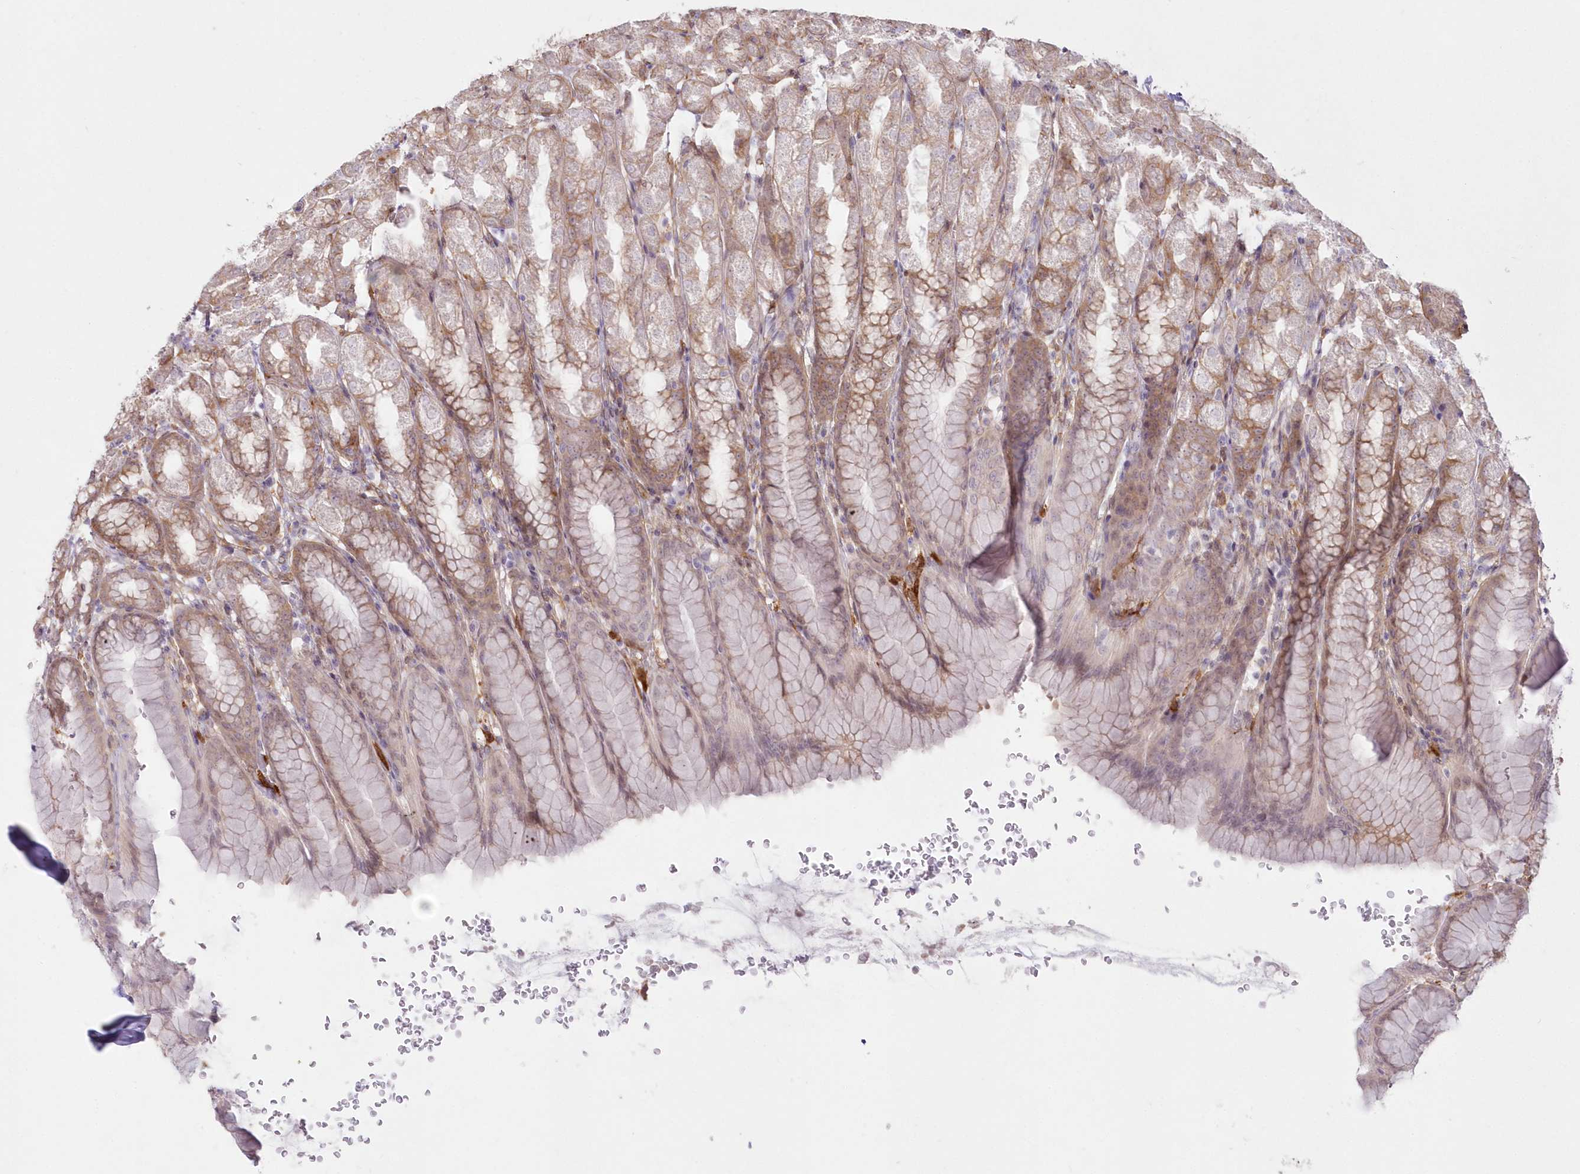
{"staining": {"intensity": "moderate", "quantity": "<25%", "location": "cytoplasmic/membranous"}, "tissue": "stomach", "cell_type": "Glandular cells", "image_type": "normal", "snomed": [{"axis": "morphology", "description": "Normal tissue, NOS"}, {"axis": "topography", "description": "Stomach"}], "caption": "Unremarkable stomach demonstrates moderate cytoplasmic/membranous staining in approximately <25% of glandular cells, visualized by immunohistochemistry.", "gene": "SH3PXD2B", "patient": {"sex": "male", "age": 42}}